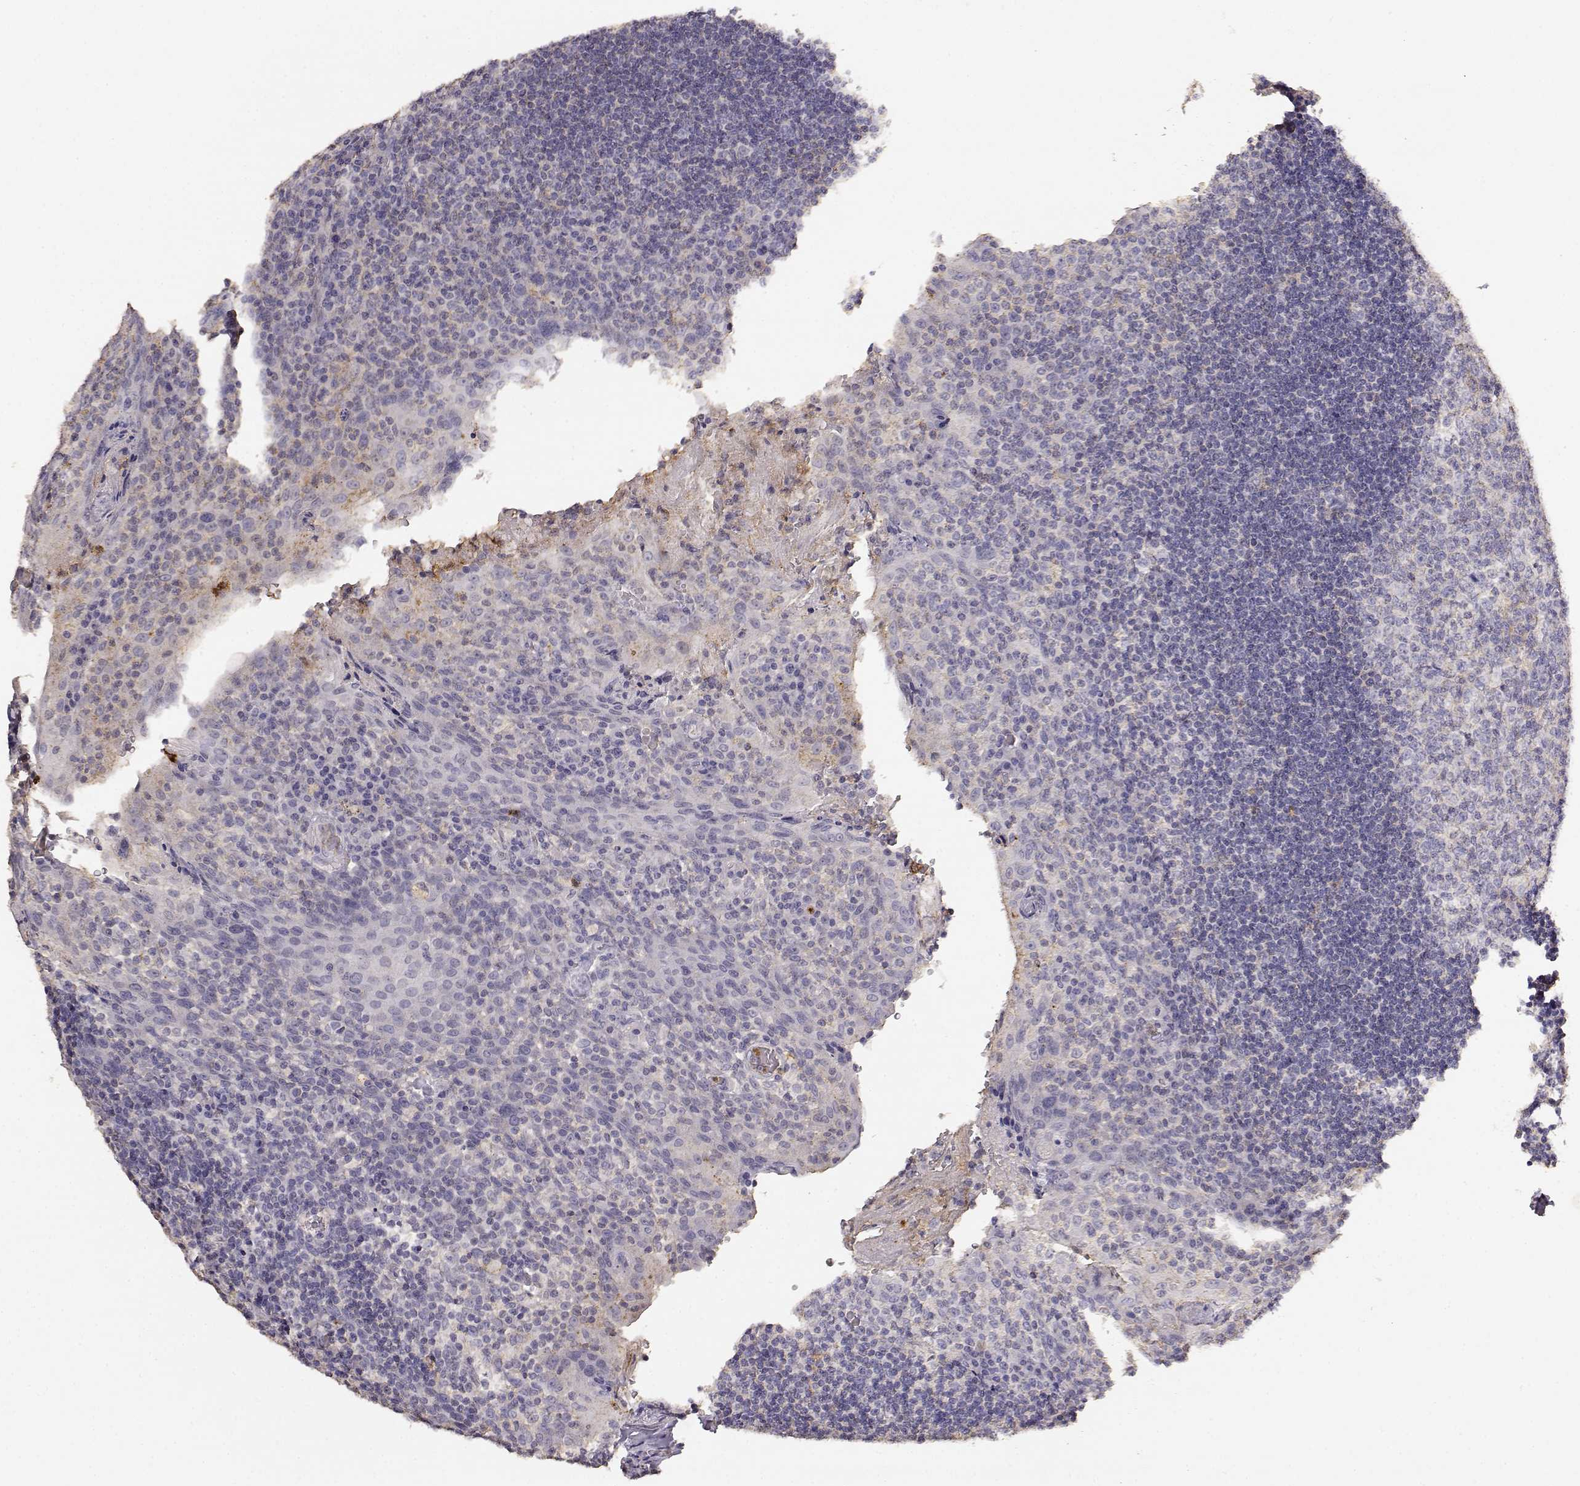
{"staining": {"intensity": "negative", "quantity": "none", "location": "none"}, "tissue": "tonsil", "cell_type": "Germinal center cells", "image_type": "normal", "snomed": [{"axis": "morphology", "description": "Normal tissue, NOS"}, {"axis": "topography", "description": "Tonsil"}], "caption": "This is a micrograph of immunohistochemistry (IHC) staining of unremarkable tonsil, which shows no staining in germinal center cells.", "gene": "TNFRSF10C", "patient": {"sex": "male", "age": 17}}